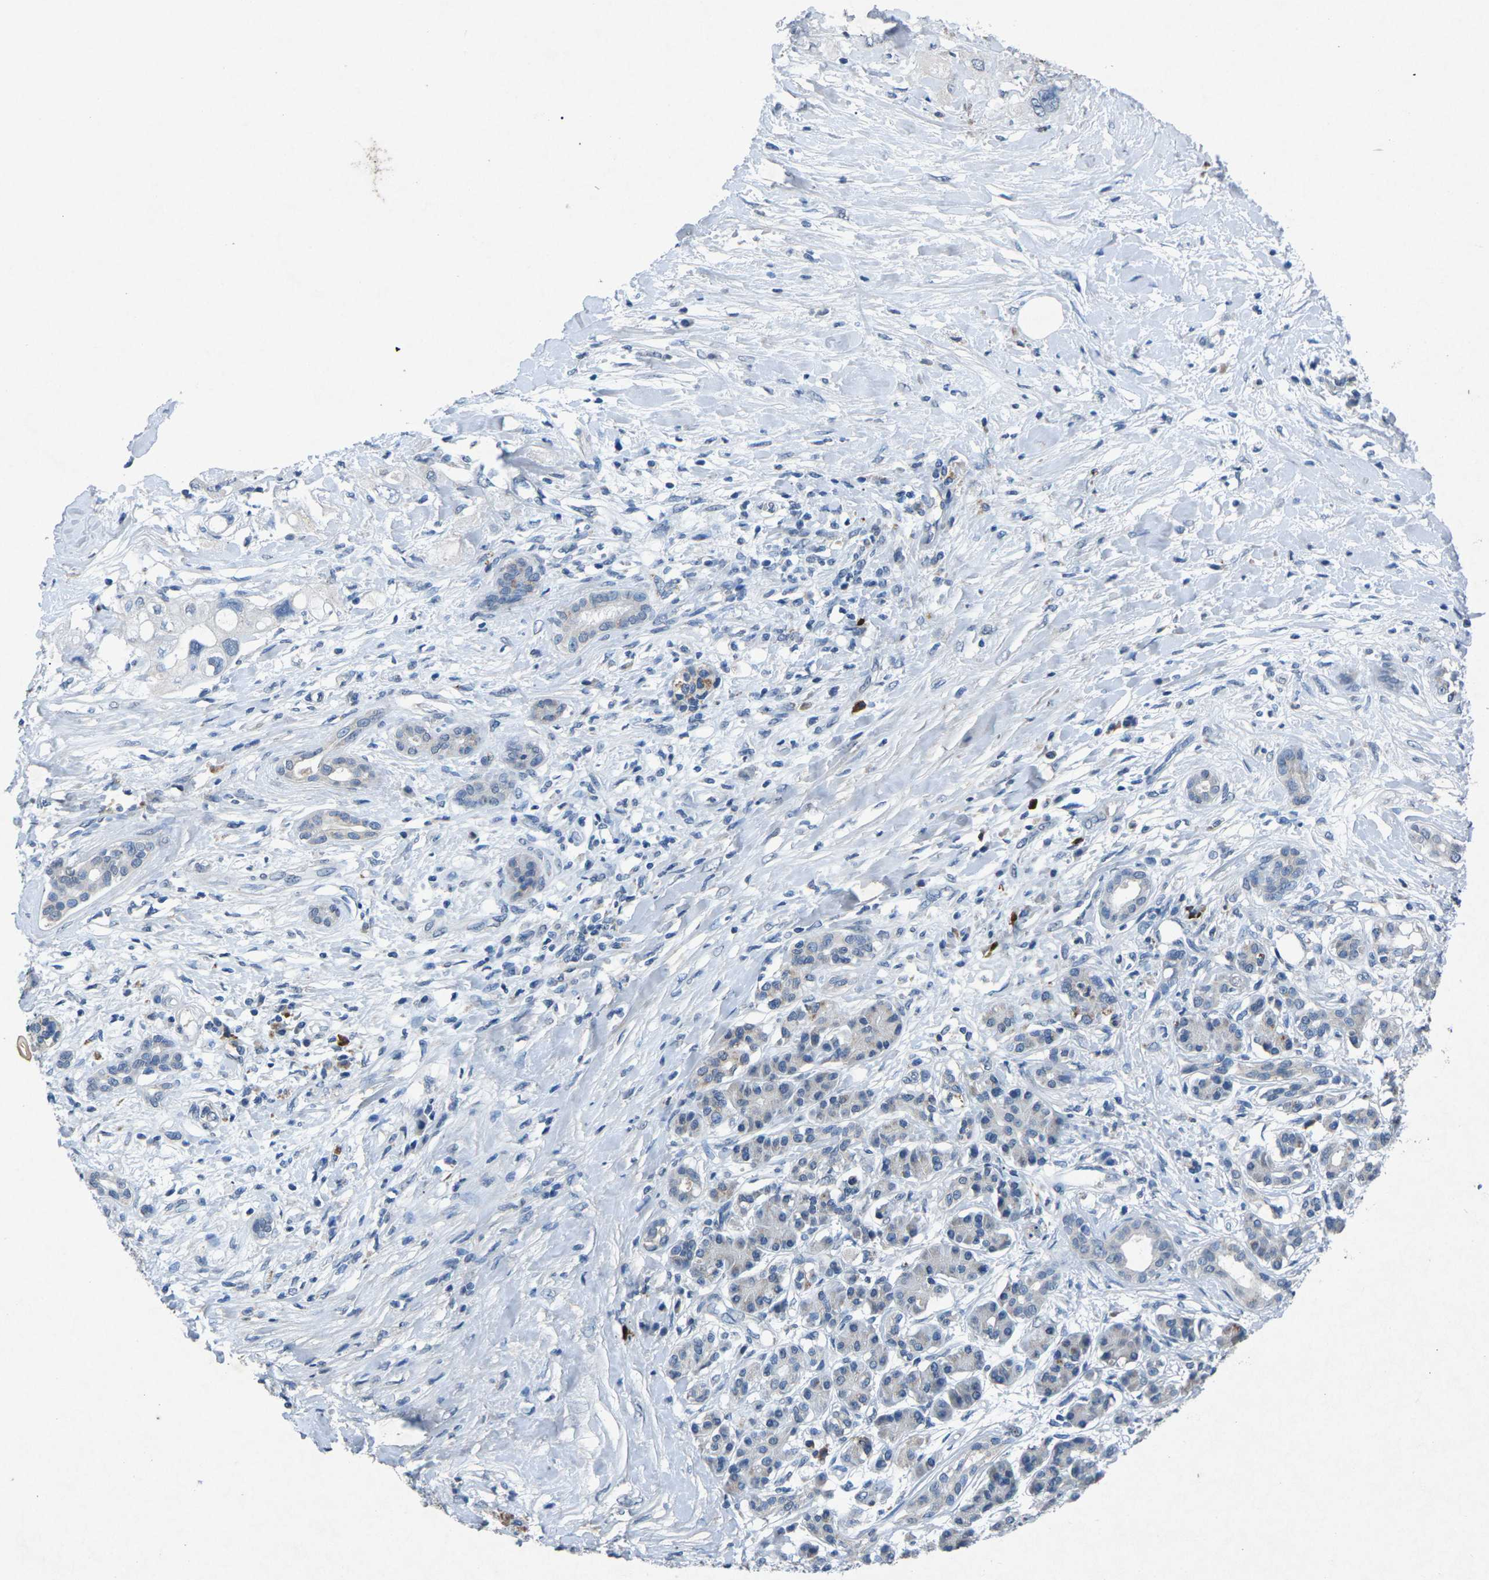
{"staining": {"intensity": "negative", "quantity": "none", "location": "none"}, "tissue": "pancreatic cancer", "cell_type": "Tumor cells", "image_type": "cancer", "snomed": [{"axis": "morphology", "description": "Adenocarcinoma, NOS"}, {"axis": "topography", "description": "Pancreas"}], "caption": "IHC histopathology image of human pancreatic adenocarcinoma stained for a protein (brown), which shows no expression in tumor cells.", "gene": "PLG", "patient": {"sex": "female", "age": 56}}